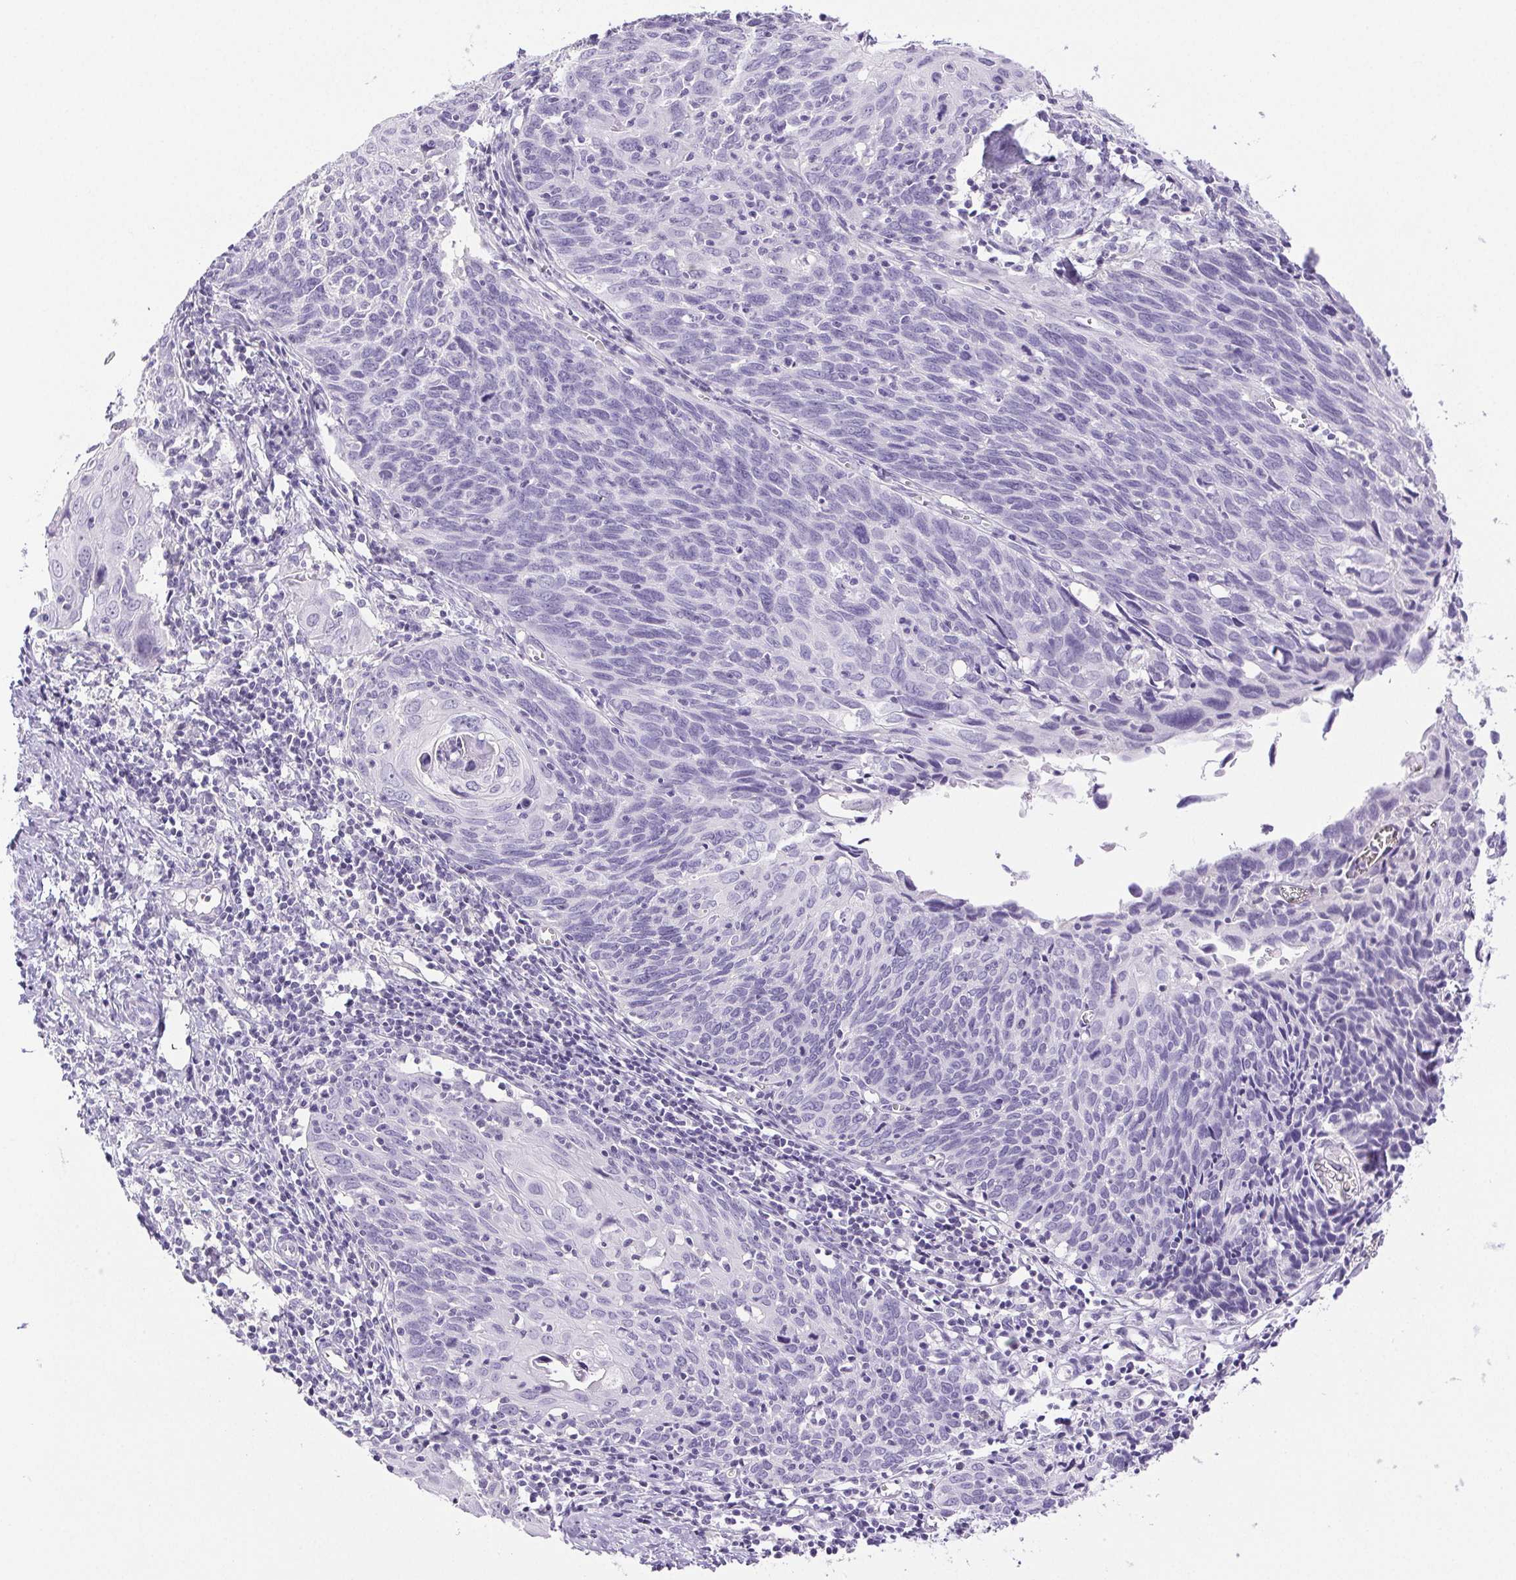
{"staining": {"intensity": "negative", "quantity": "none", "location": "none"}, "tissue": "cervical cancer", "cell_type": "Tumor cells", "image_type": "cancer", "snomed": [{"axis": "morphology", "description": "Squamous cell carcinoma, NOS"}, {"axis": "topography", "description": "Cervix"}], "caption": "A photomicrograph of cervical squamous cell carcinoma stained for a protein shows no brown staining in tumor cells.", "gene": "HLA-G", "patient": {"sex": "female", "age": 39}}